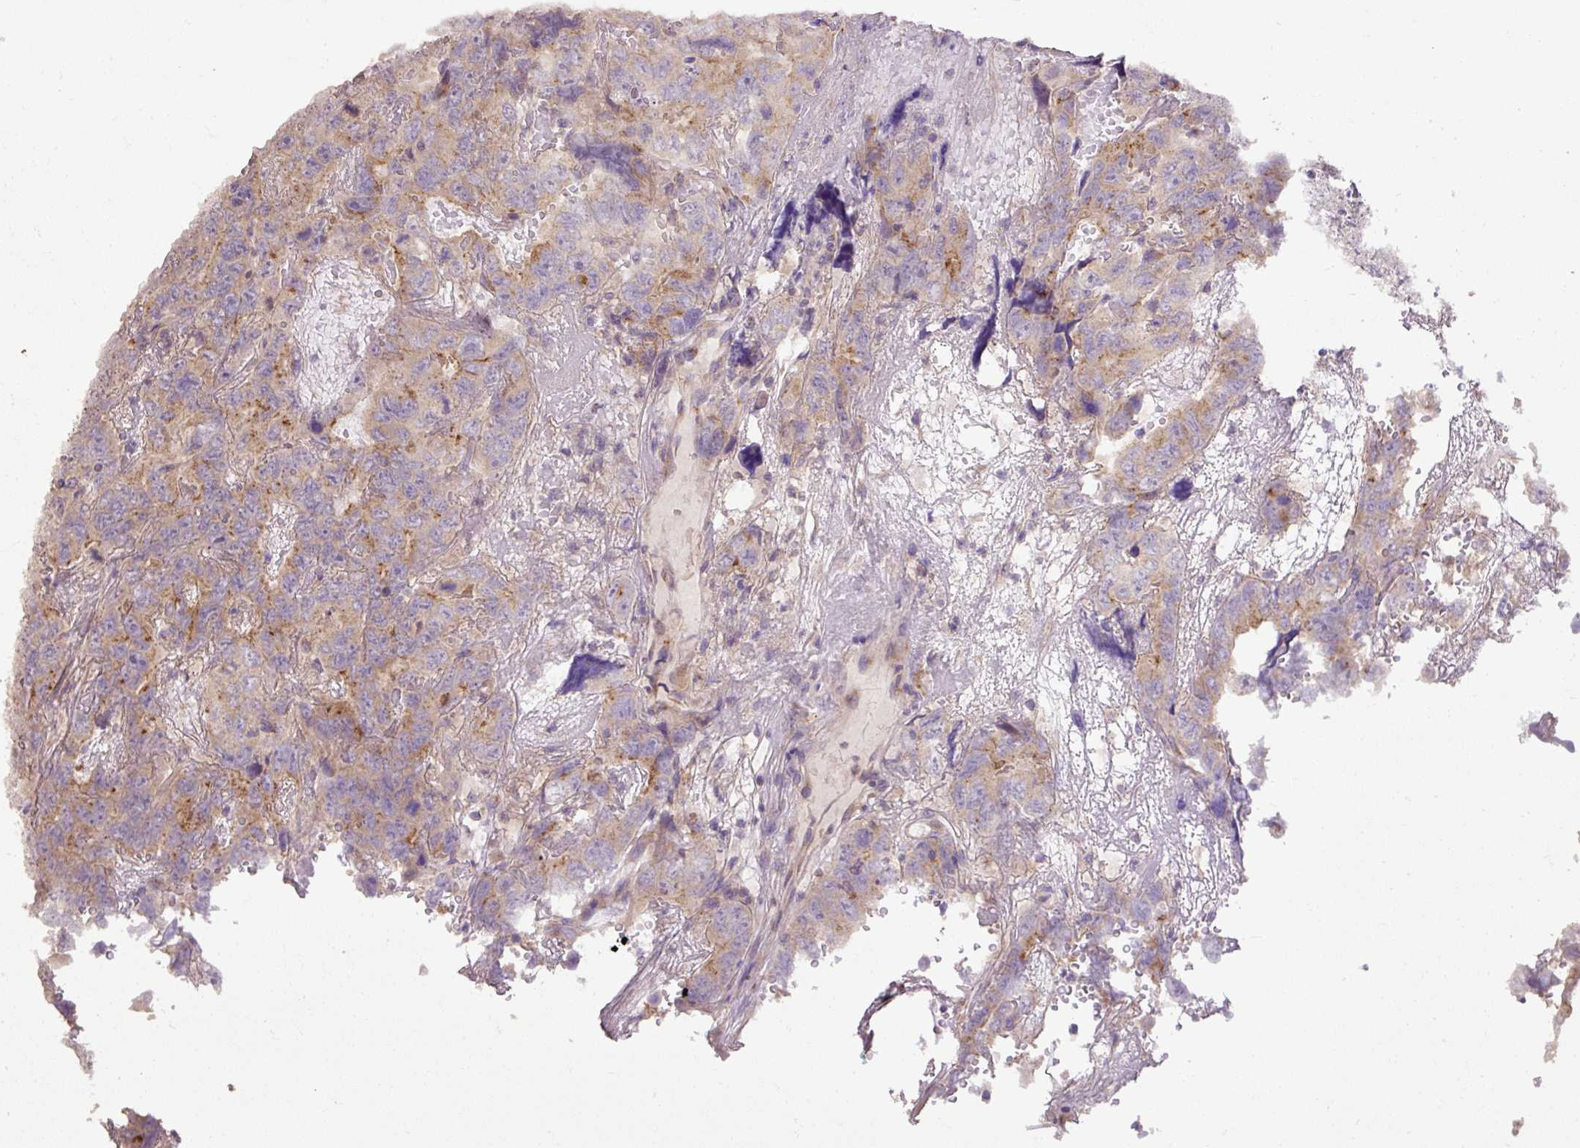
{"staining": {"intensity": "moderate", "quantity": "<25%", "location": "cytoplasmic/membranous"}, "tissue": "testis cancer", "cell_type": "Tumor cells", "image_type": "cancer", "snomed": [{"axis": "morphology", "description": "Carcinoma, Embryonal, NOS"}, {"axis": "topography", "description": "Testis"}], "caption": "An image showing moderate cytoplasmic/membranous positivity in approximately <25% of tumor cells in embryonal carcinoma (testis), as visualized by brown immunohistochemical staining.", "gene": "ABR", "patient": {"sex": "male", "age": 45}}